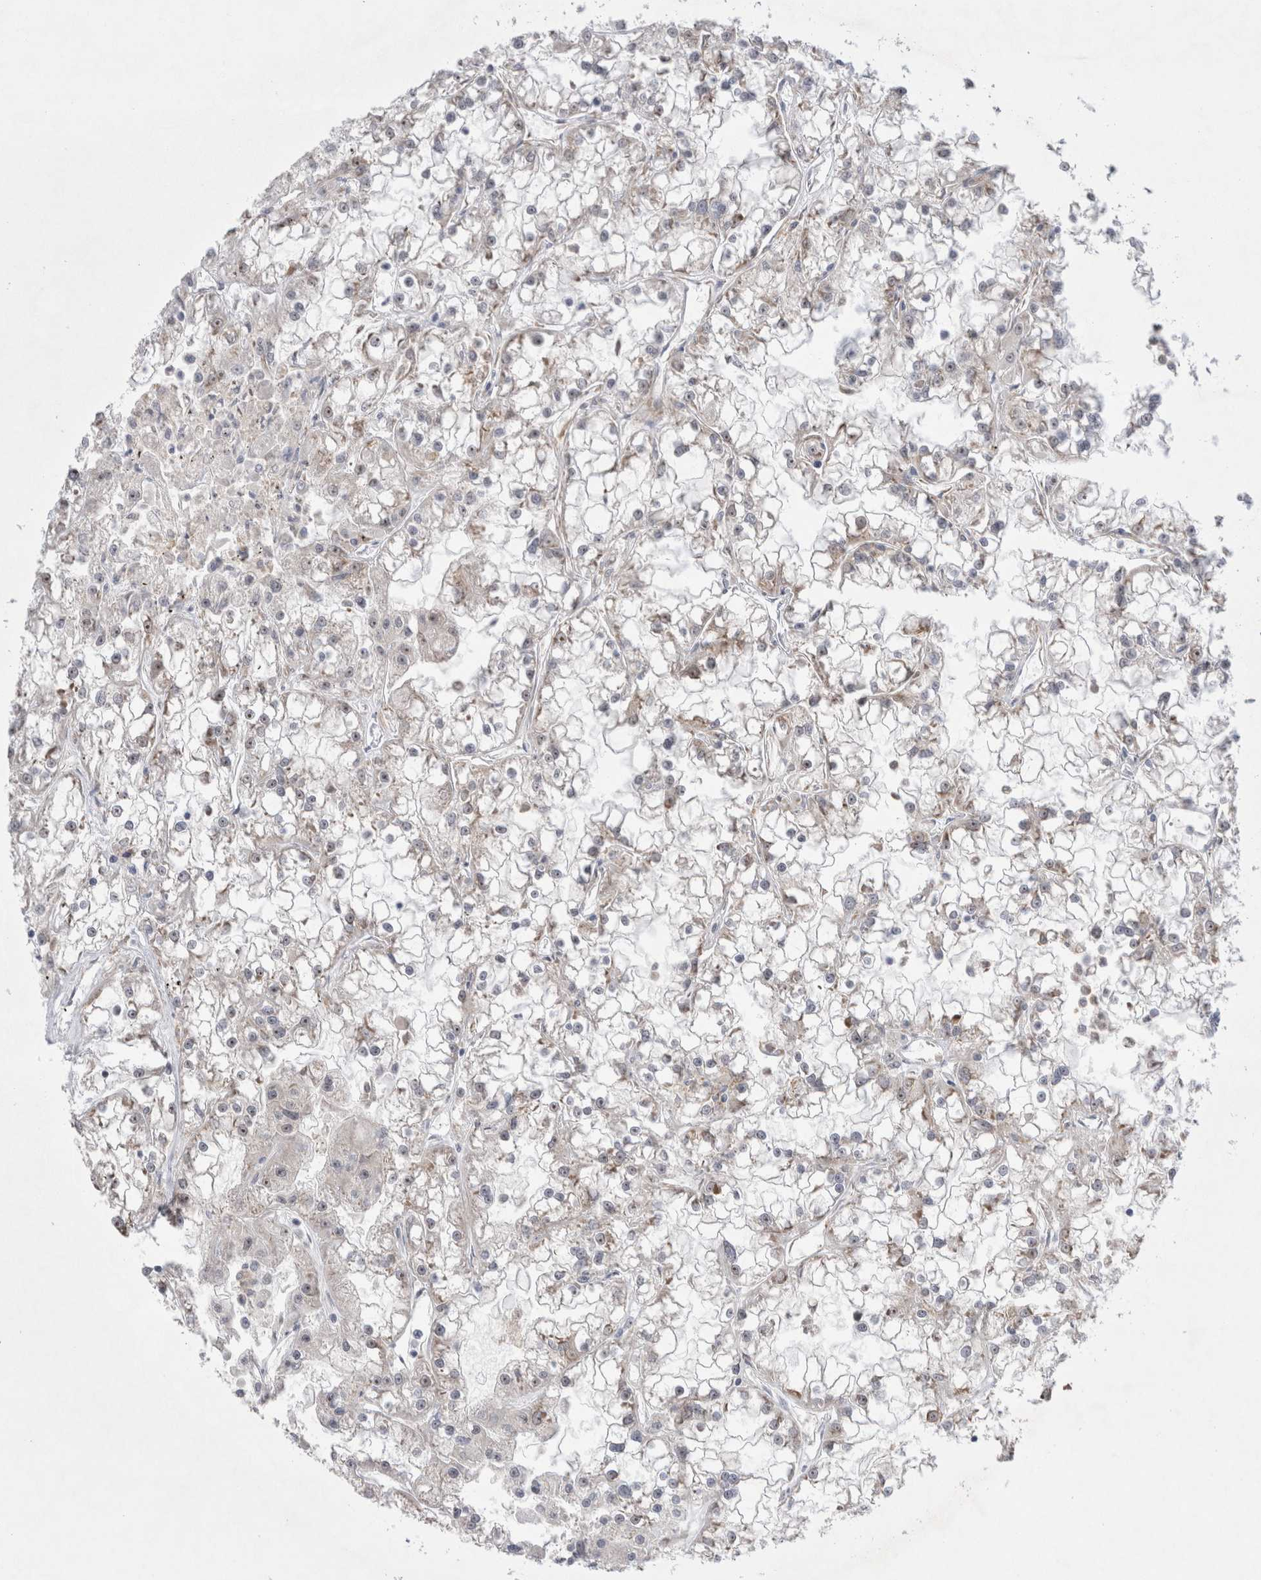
{"staining": {"intensity": "weak", "quantity": "<25%", "location": "cytoplasmic/membranous"}, "tissue": "renal cancer", "cell_type": "Tumor cells", "image_type": "cancer", "snomed": [{"axis": "morphology", "description": "Adenocarcinoma, NOS"}, {"axis": "topography", "description": "Kidney"}], "caption": "The image reveals no significant staining in tumor cells of adenocarcinoma (renal).", "gene": "RBM12B", "patient": {"sex": "female", "age": 52}}